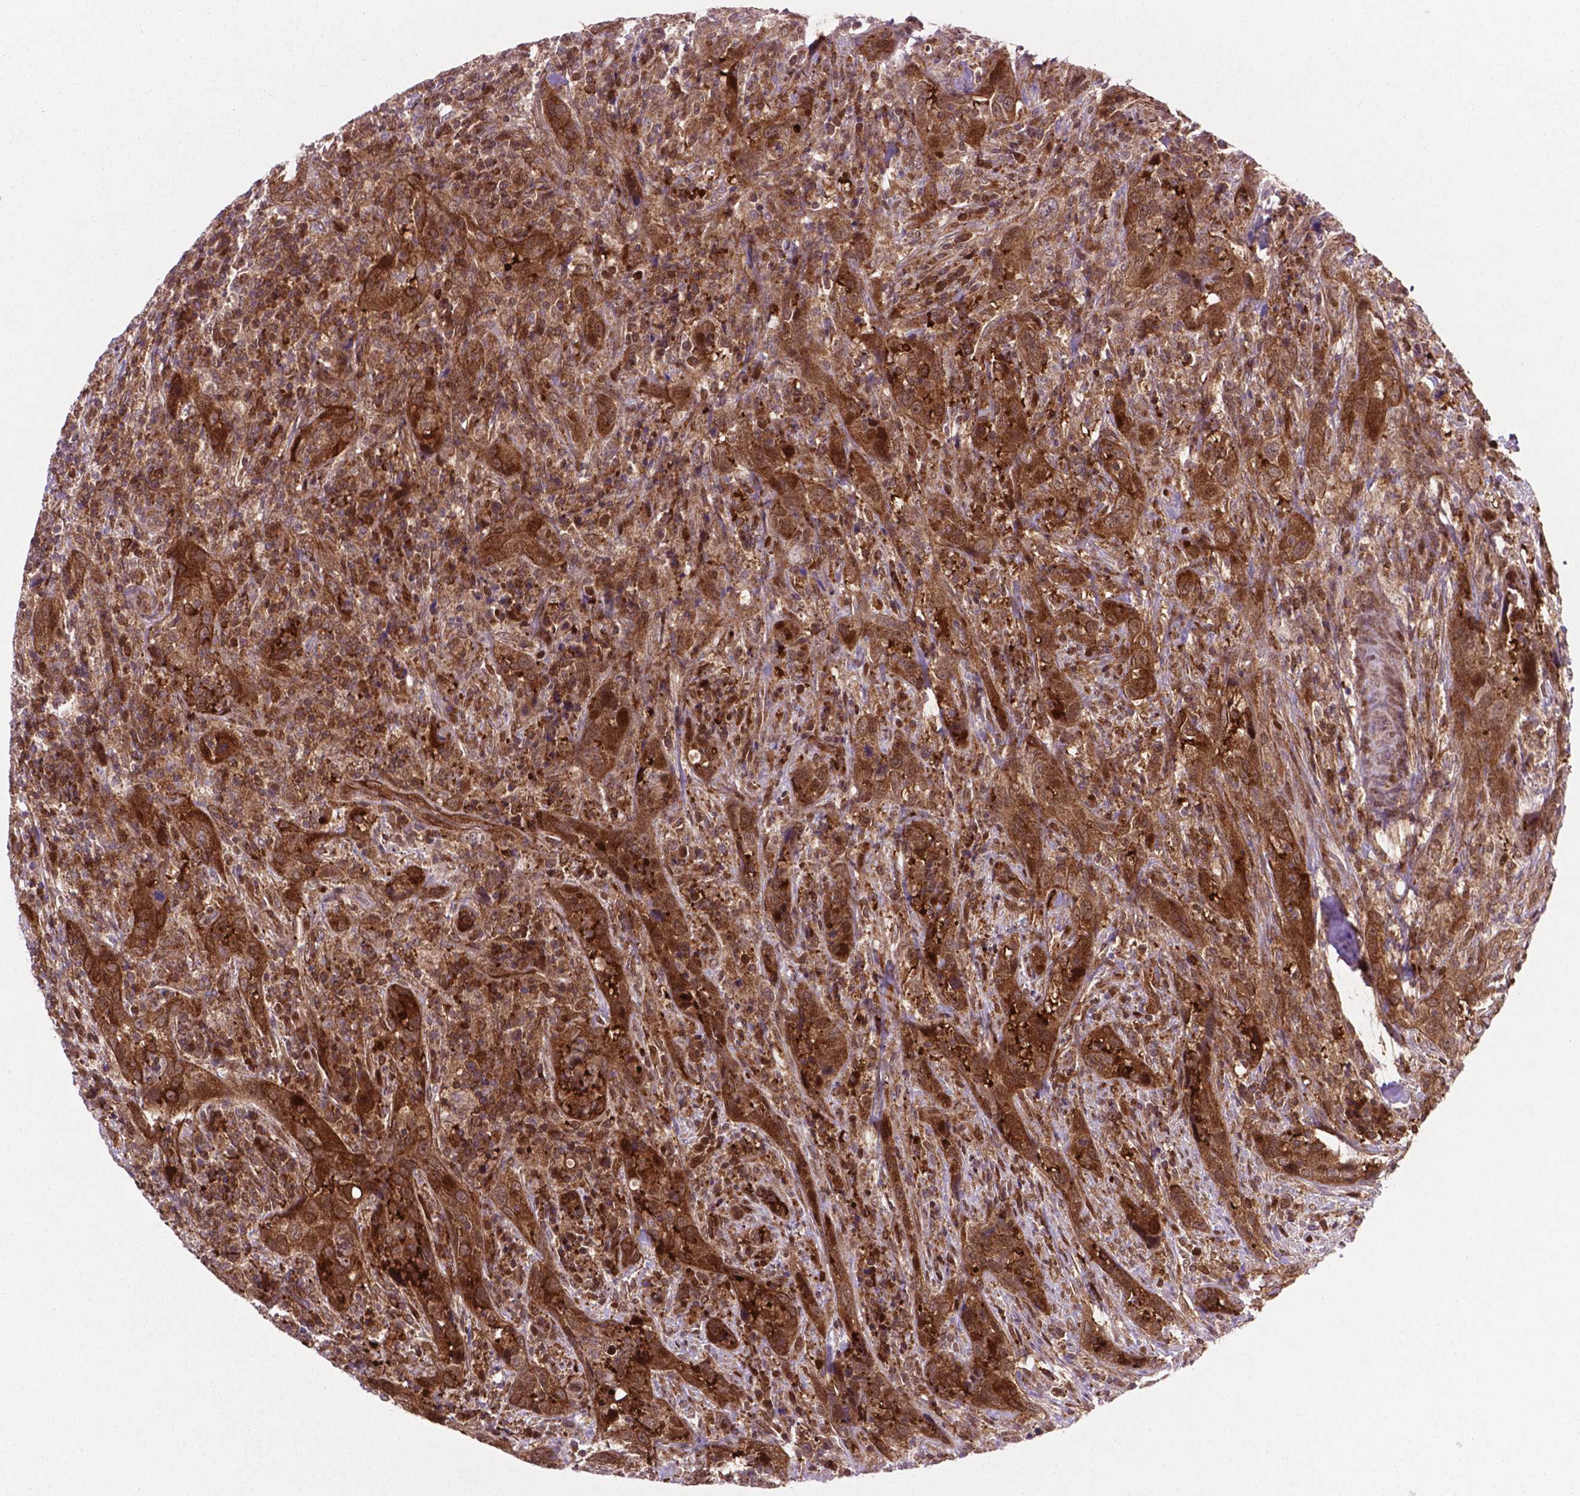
{"staining": {"intensity": "strong", "quantity": ">75%", "location": "cytoplasmic/membranous"}, "tissue": "urothelial cancer", "cell_type": "Tumor cells", "image_type": "cancer", "snomed": [{"axis": "morphology", "description": "Urothelial carcinoma, NOS"}, {"axis": "morphology", "description": "Urothelial carcinoma, High grade"}, {"axis": "topography", "description": "Urinary bladder"}], "caption": "The micrograph demonstrates a brown stain indicating the presence of a protein in the cytoplasmic/membranous of tumor cells in urothelial cancer.", "gene": "LDHA", "patient": {"sex": "female", "age": 64}}